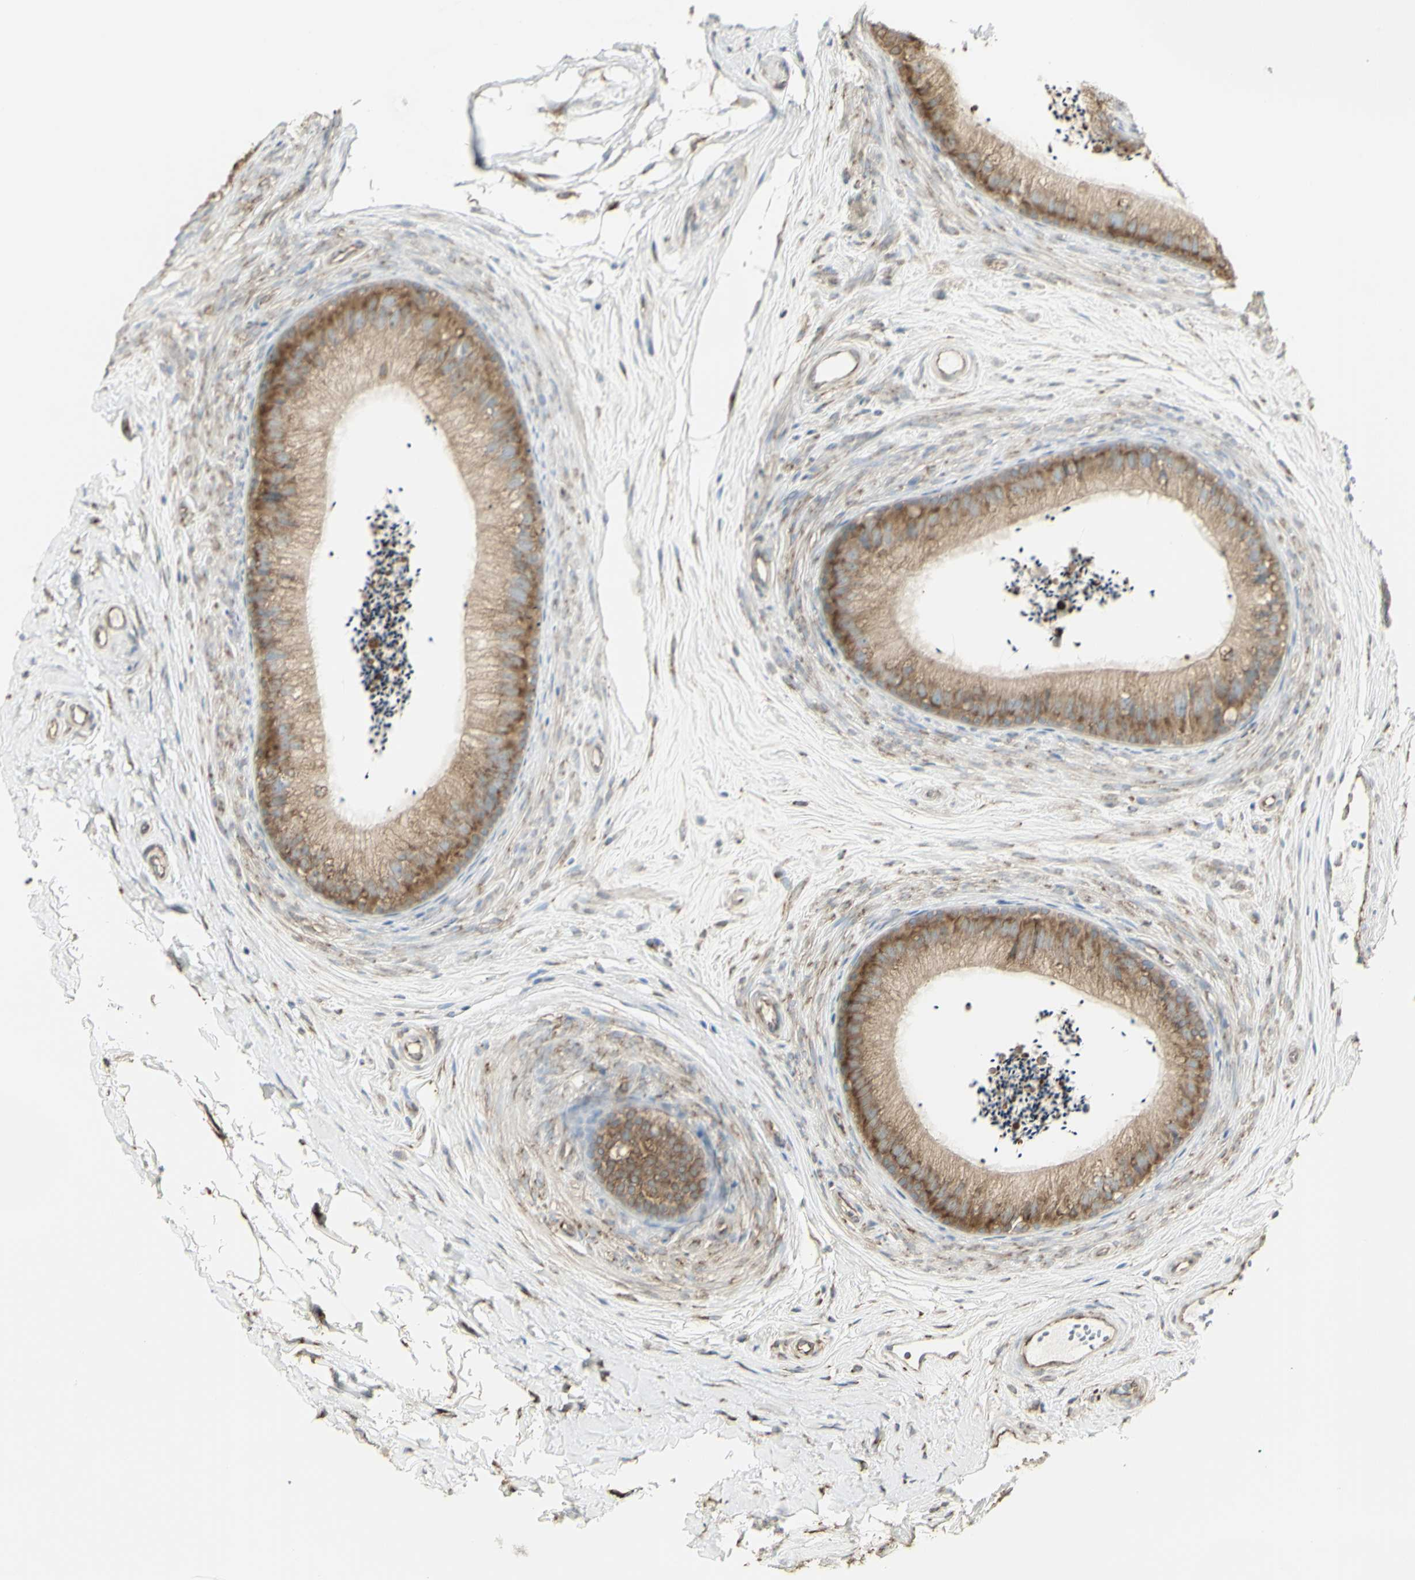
{"staining": {"intensity": "moderate", "quantity": ">75%", "location": "cytoplasmic/membranous"}, "tissue": "epididymis", "cell_type": "Glandular cells", "image_type": "normal", "snomed": [{"axis": "morphology", "description": "Normal tissue, NOS"}, {"axis": "topography", "description": "Epididymis"}], "caption": "IHC (DAB (3,3'-diaminobenzidine)) staining of unremarkable epididymis shows moderate cytoplasmic/membranous protein expression in about >75% of glandular cells.", "gene": "EEF1B2", "patient": {"sex": "male", "age": 56}}